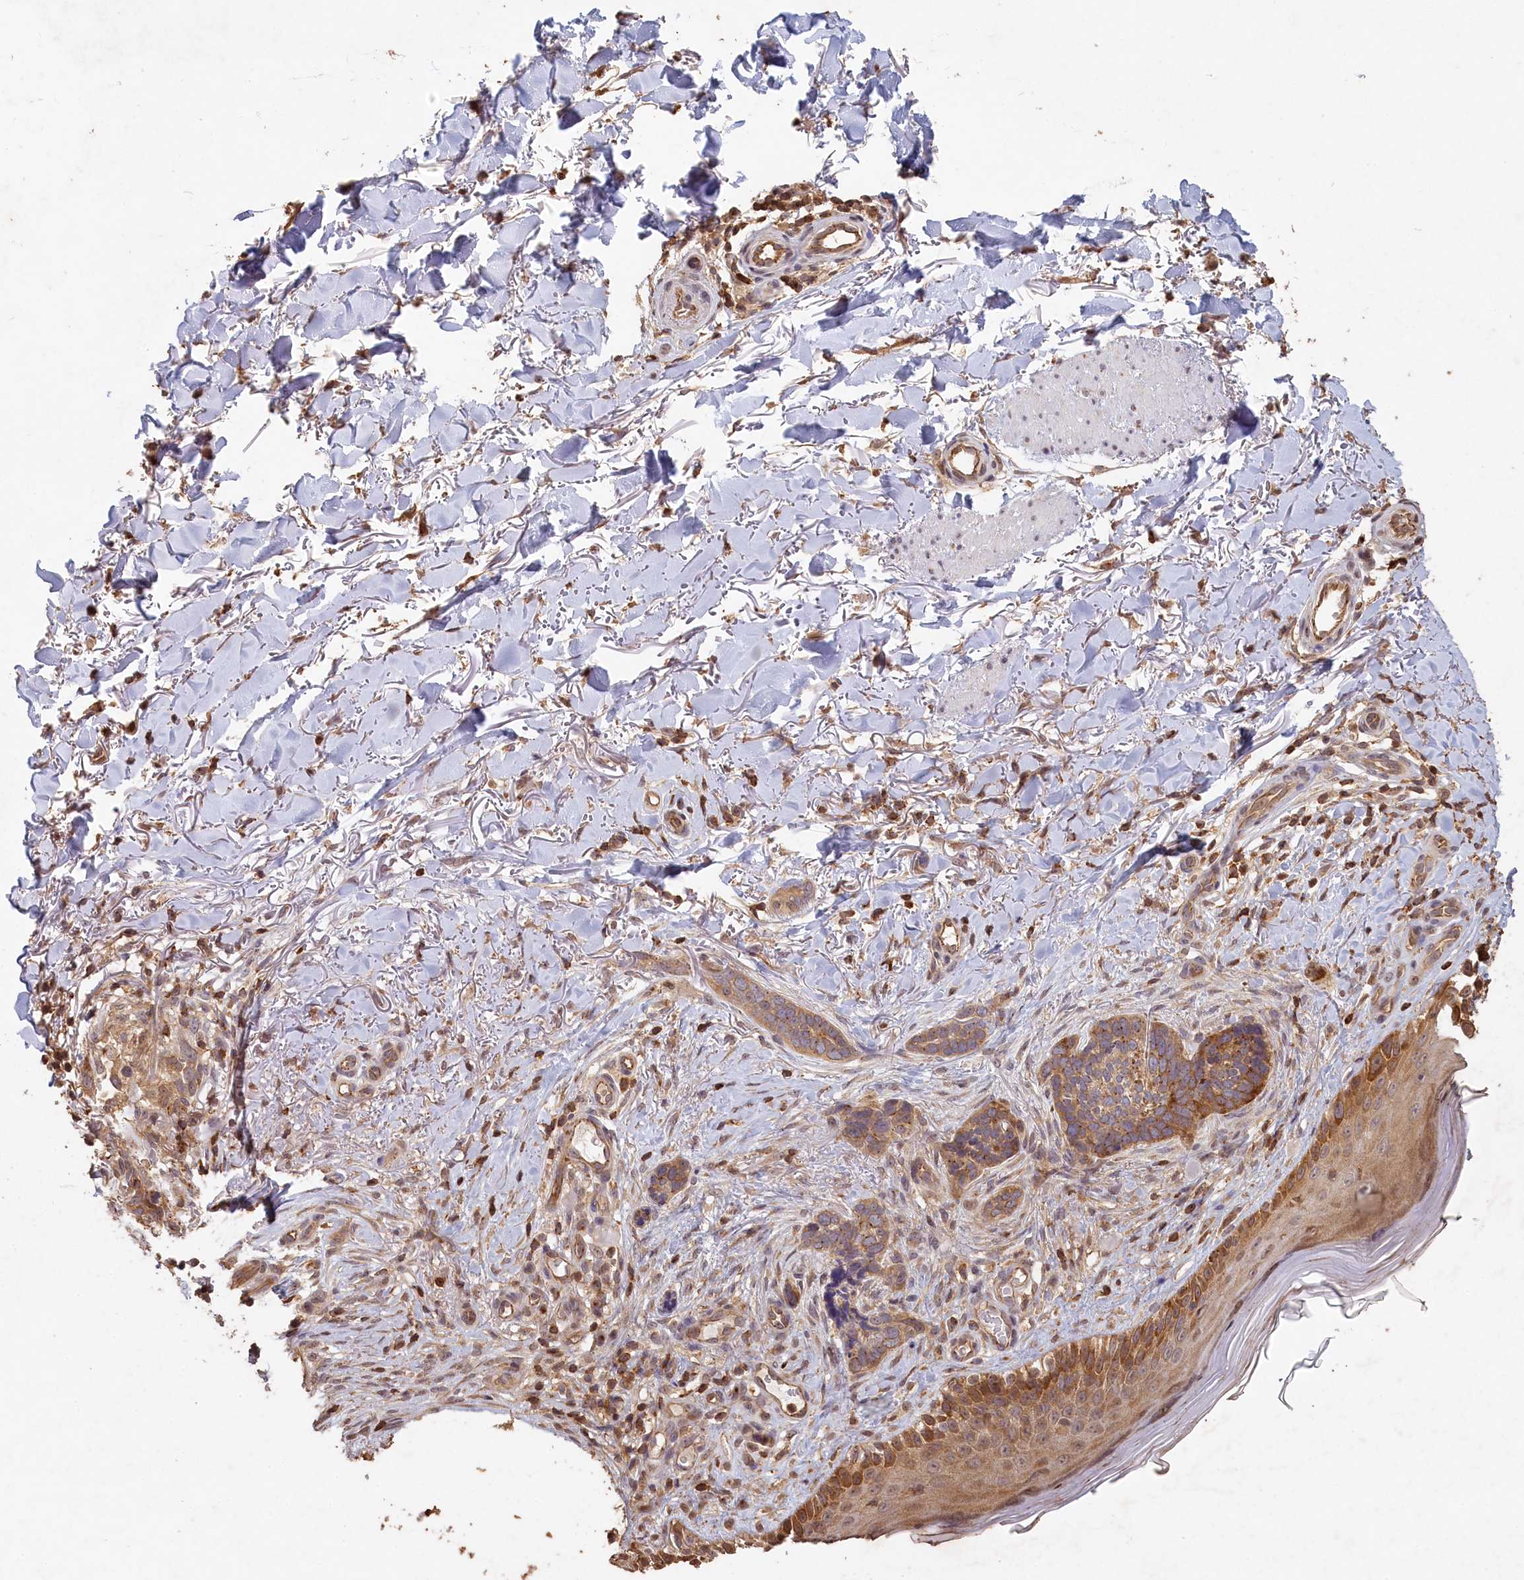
{"staining": {"intensity": "moderate", "quantity": "25%-75%", "location": "cytoplasmic/membranous"}, "tissue": "skin cancer", "cell_type": "Tumor cells", "image_type": "cancer", "snomed": [{"axis": "morphology", "description": "Normal tissue, NOS"}, {"axis": "morphology", "description": "Basal cell carcinoma"}, {"axis": "topography", "description": "Skin"}], "caption": "Protein expression by immunohistochemistry displays moderate cytoplasmic/membranous positivity in approximately 25%-75% of tumor cells in basal cell carcinoma (skin).", "gene": "MADD", "patient": {"sex": "female", "age": 67}}